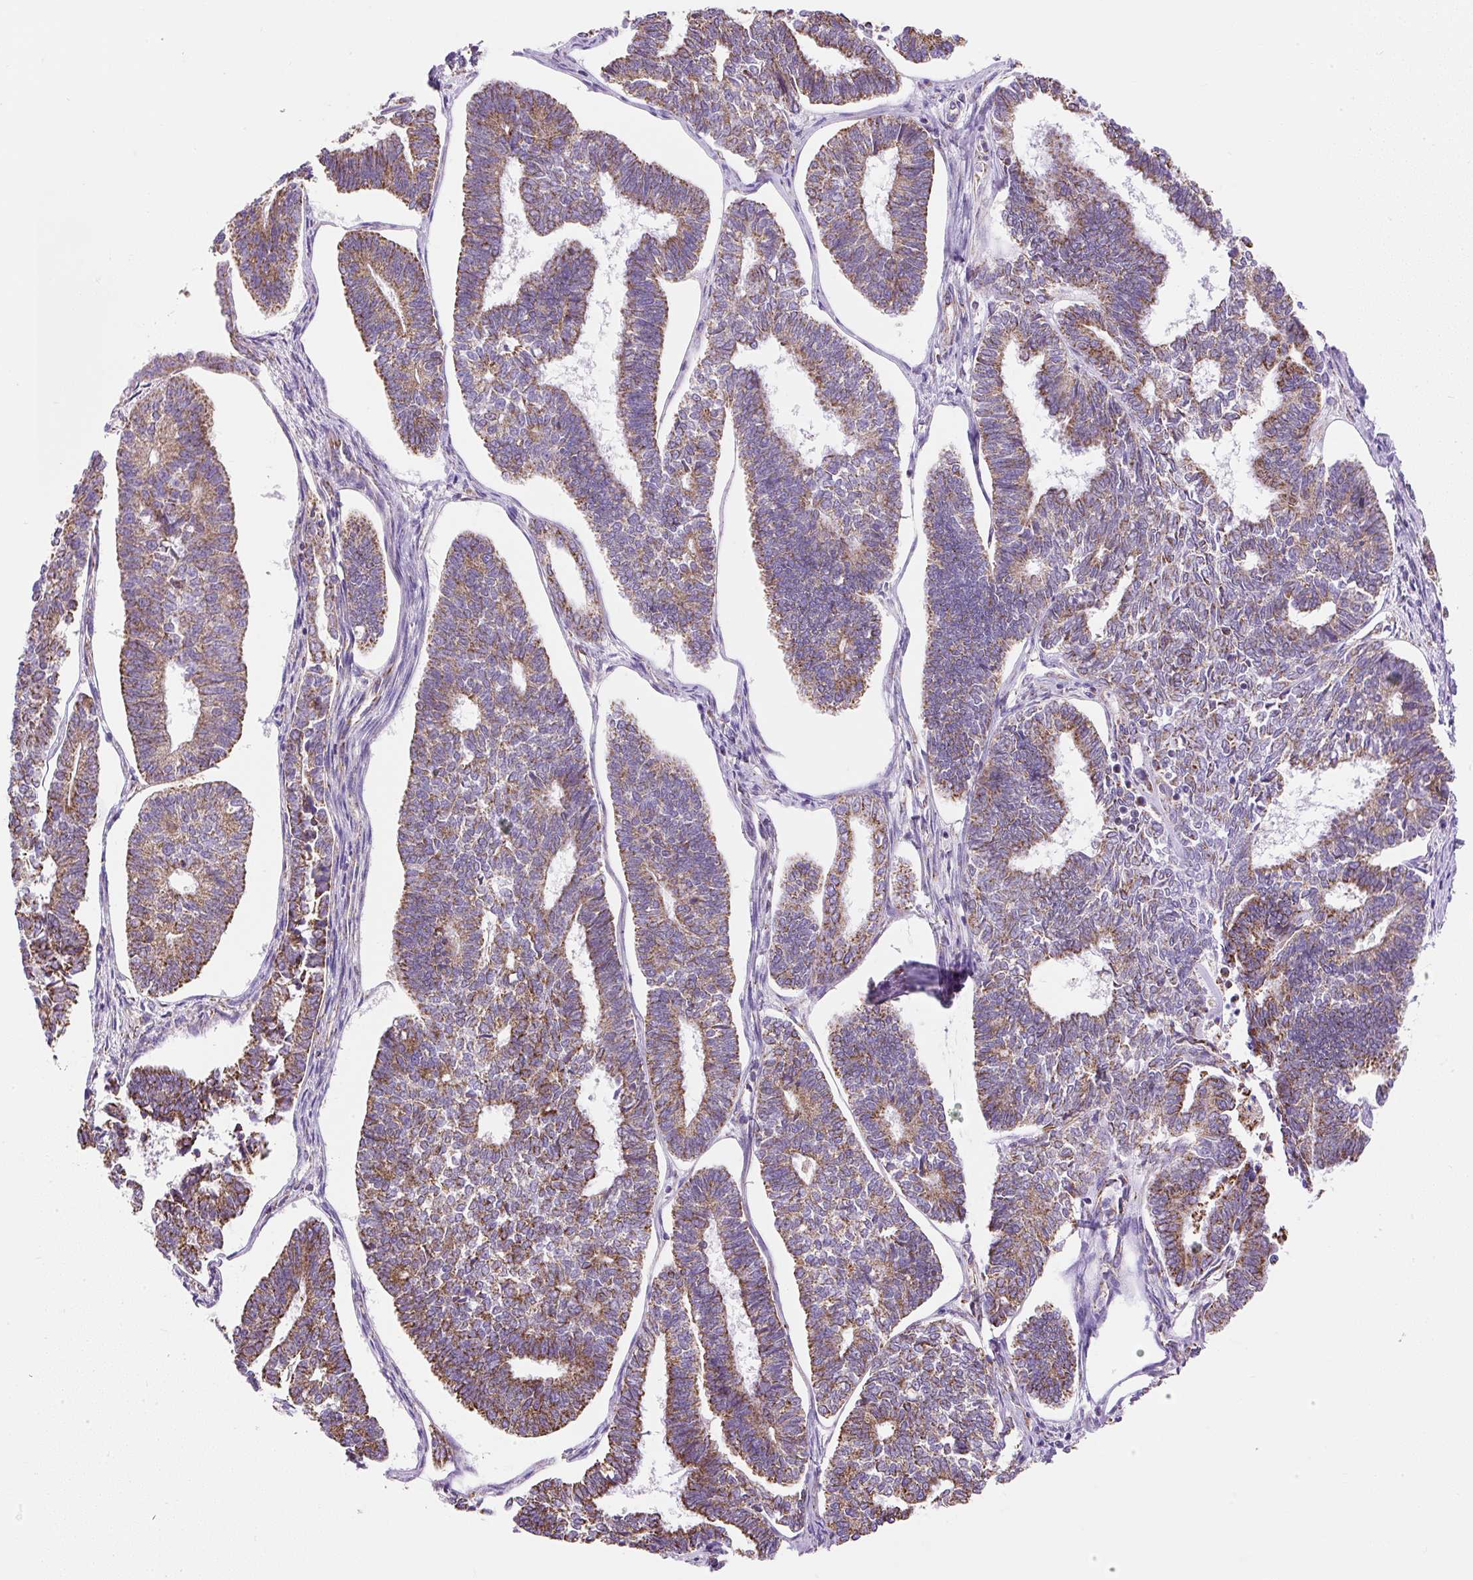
{"staining": {"intensity": "moderate", "quantity": ">75%", "location": "cytoplasmic/membranous"}, "tissue": "endometrial cancer", "cell_type": "Tumor cells", "image_type": "cancer", "snomed": [{"axis": "morphology", "description": "Adenocarcinoma, NOS"}, {"axis": "topography", "description": "Endometrium"}], "caption": "Adenocarcinoma (endometrial) was stained to show a protein in brown. There is medium levels of moderate cytoplasmic/membranous expression in about >75% of tumor cells.", "gene": "DAAM2", "patient": {"sex": "female", "age": 70}}